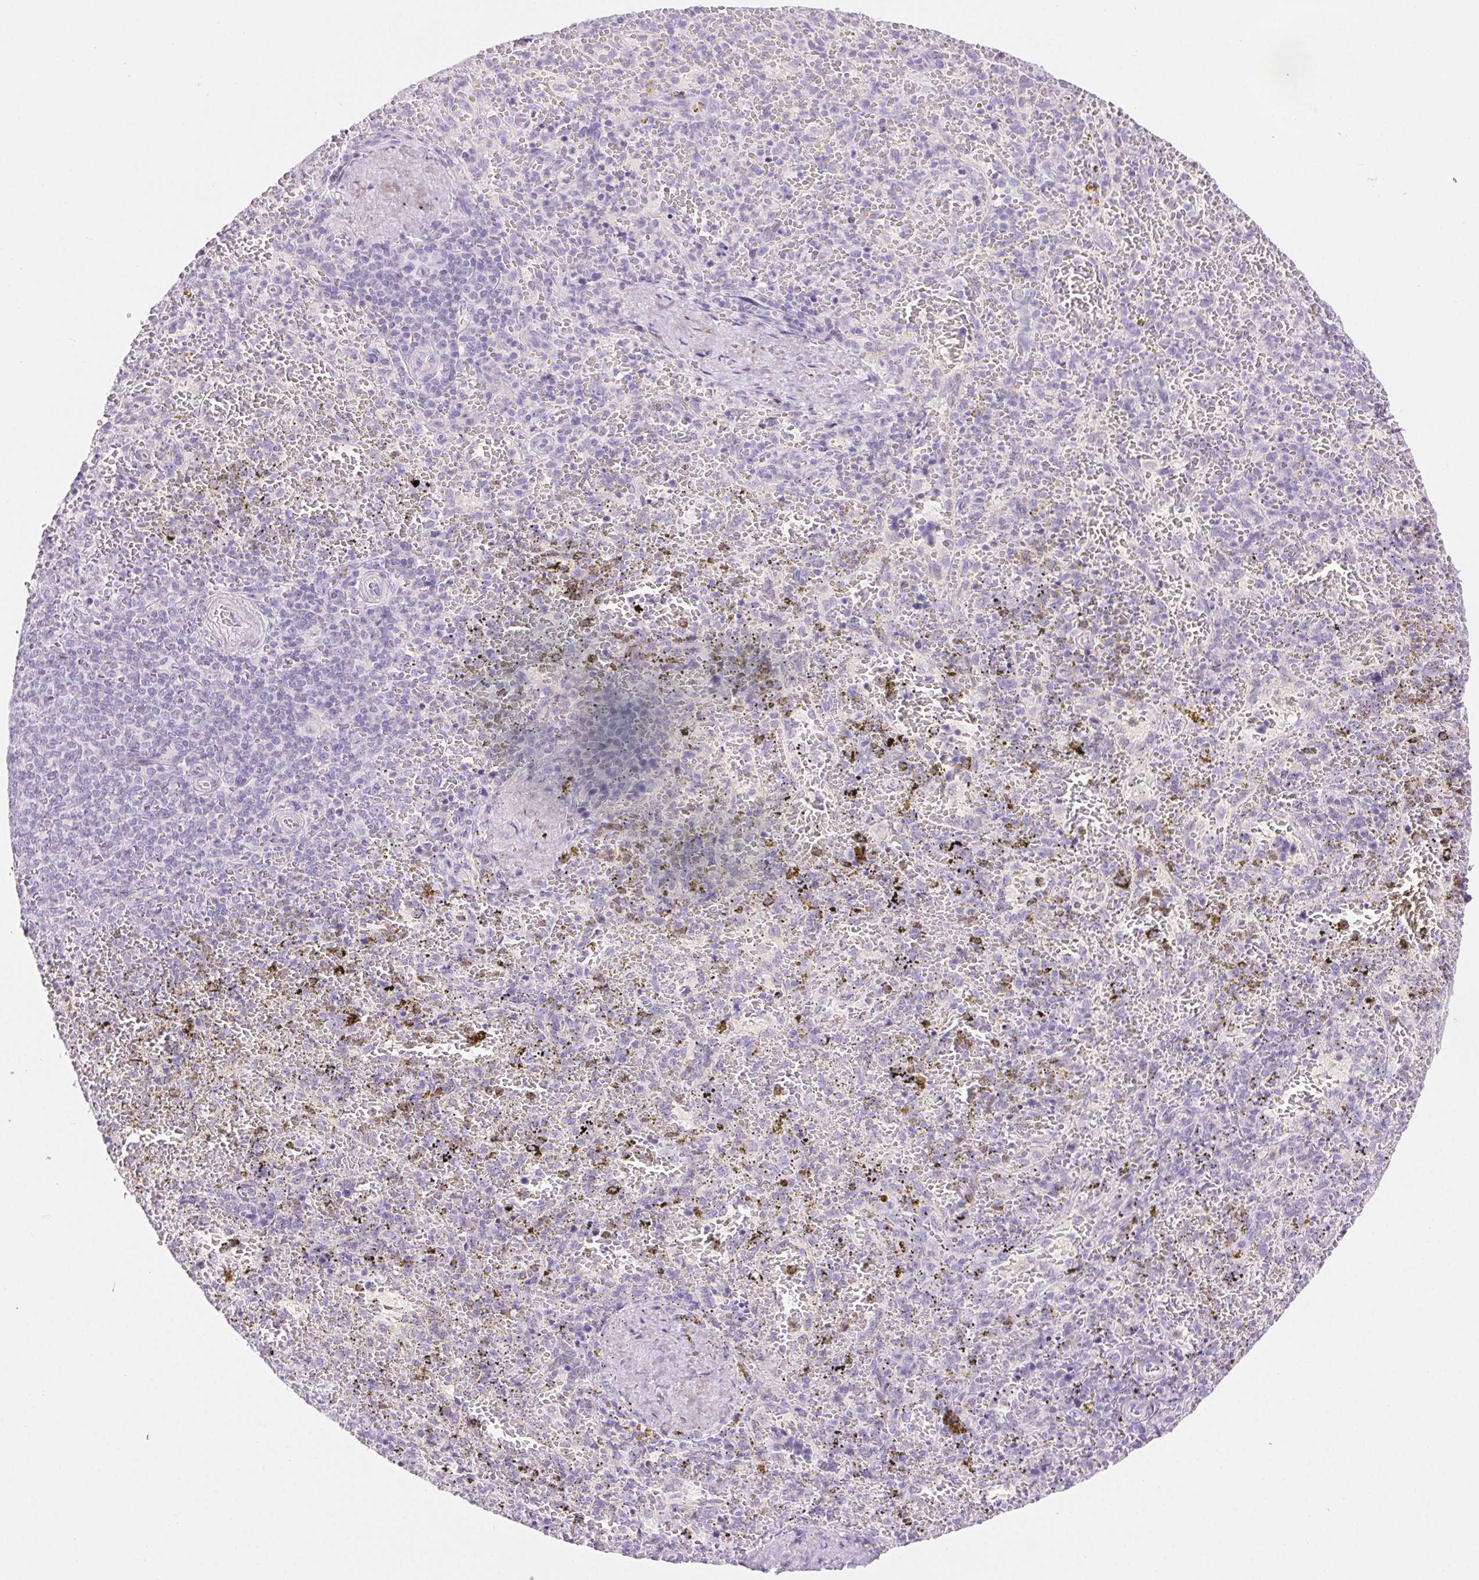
{"staining": {"intensity": "negative", "quantity": "none", "location": "none"}, "tissue": "spleen", "cell_type": "Cells in red pulp", "image_type": "normal", "snomed": [{"axis": "morphology", "description": "Normal tissue, NOS"}, {"axis": "topography", "description": "Spleen"}], "caption": "This is an immunohistochemistry photomicrograph of normal human spleen. There is no expression in cells in red pulp.", "gene": "CLDN16", "patient": {"sex": "female", "age": 50}}